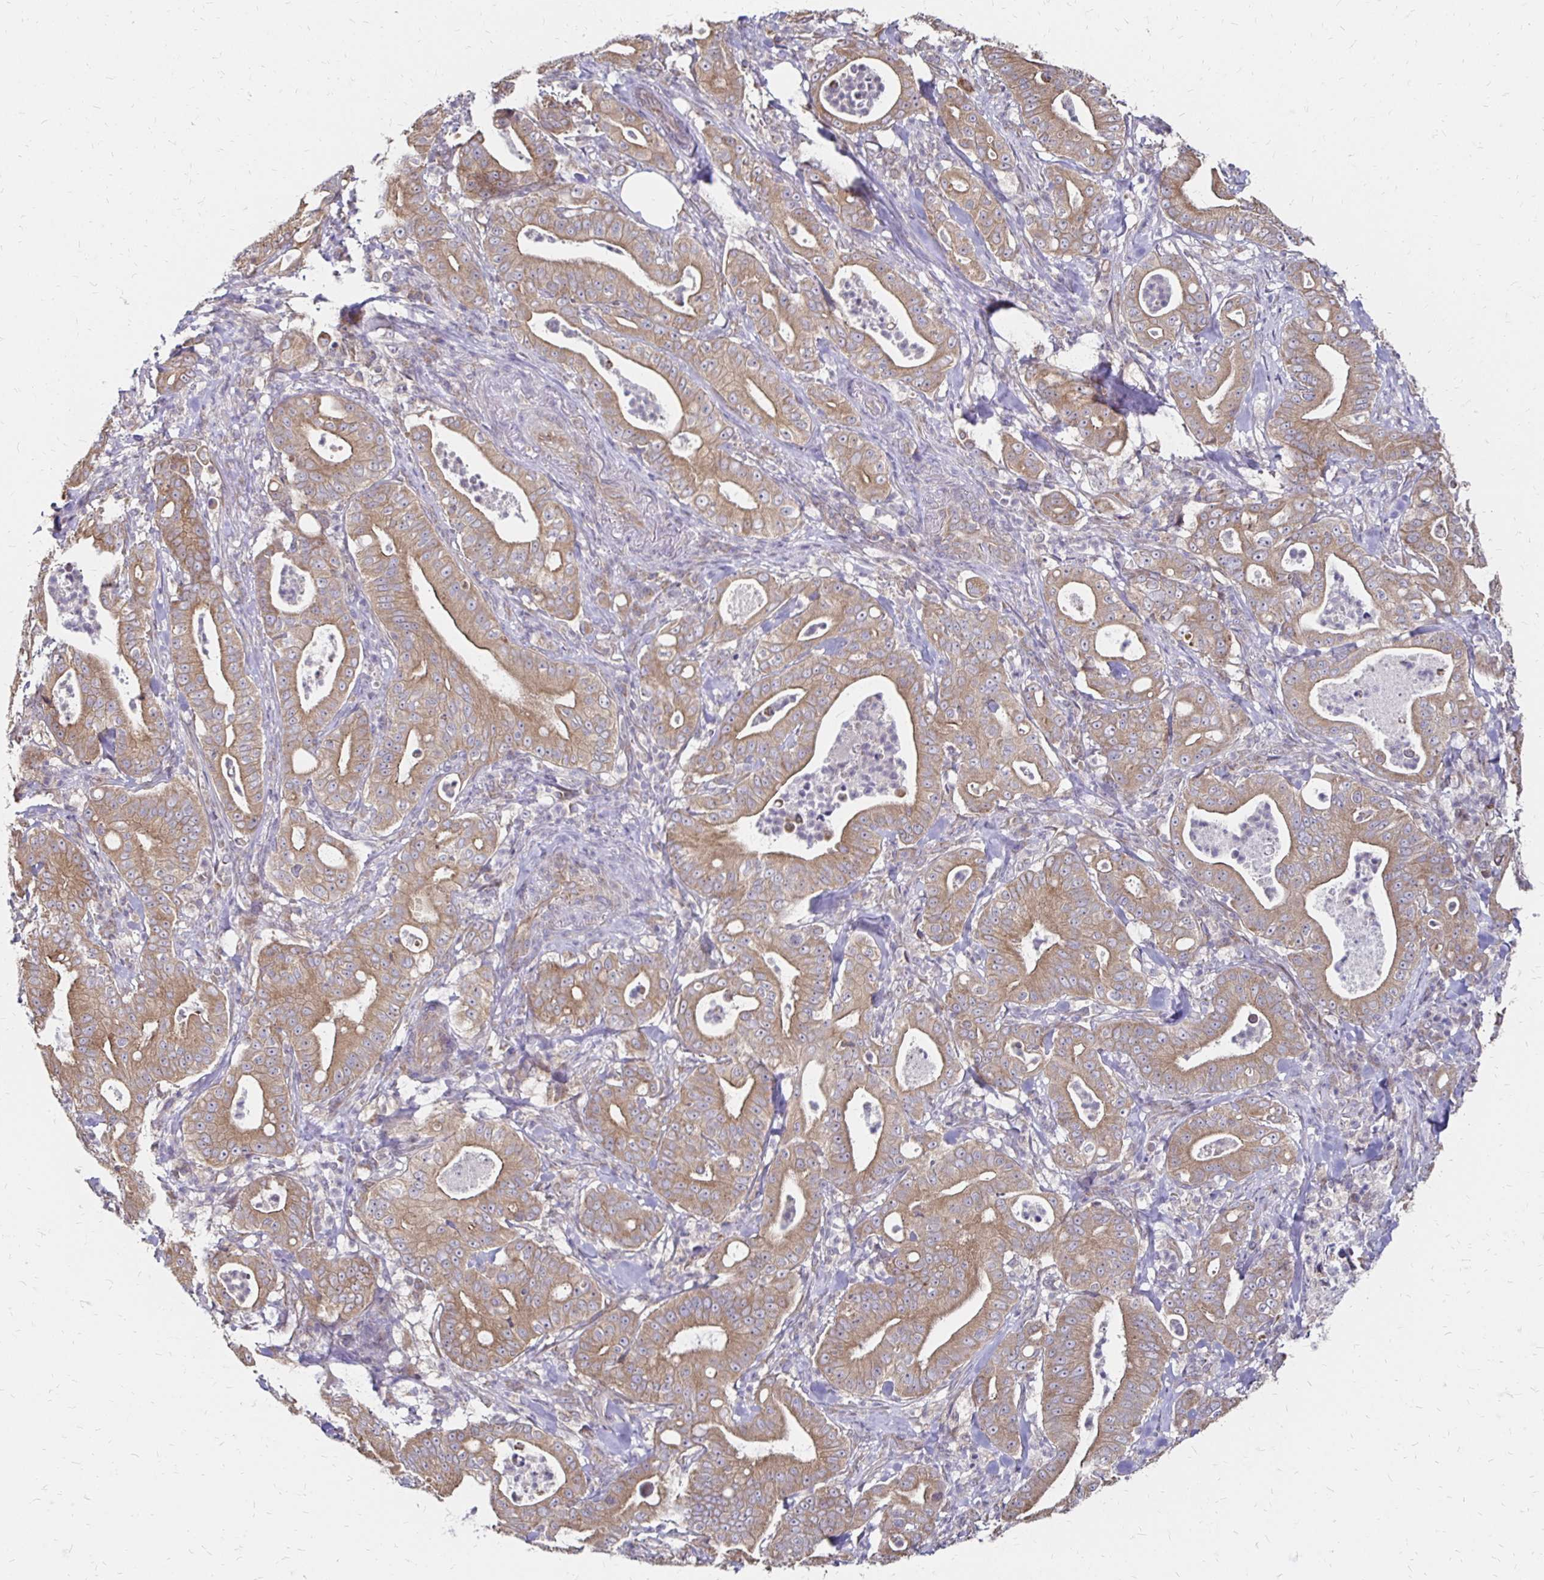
{"staining": {"intensity": "moderate", "quantity": ">75%", "location": "cytoplasmic/membranous"}, "tissue": "pancreatic cancer", "cell_type": "Tumor cells", "image_type": "cancer", "snomed": [{"axis": "morphology", "description": "Adenocarcinoma, NOS"}, {"axis": "topography", "description": "Pancreas"}], "caption": "A brown stain highlights moderate cytoplasmic/membranous positivity of a protein in human adenocarcinoma (pancreatic) tumor cells.", "gene": "ZW10", "patient": {"sex": "male", "age": 71}}